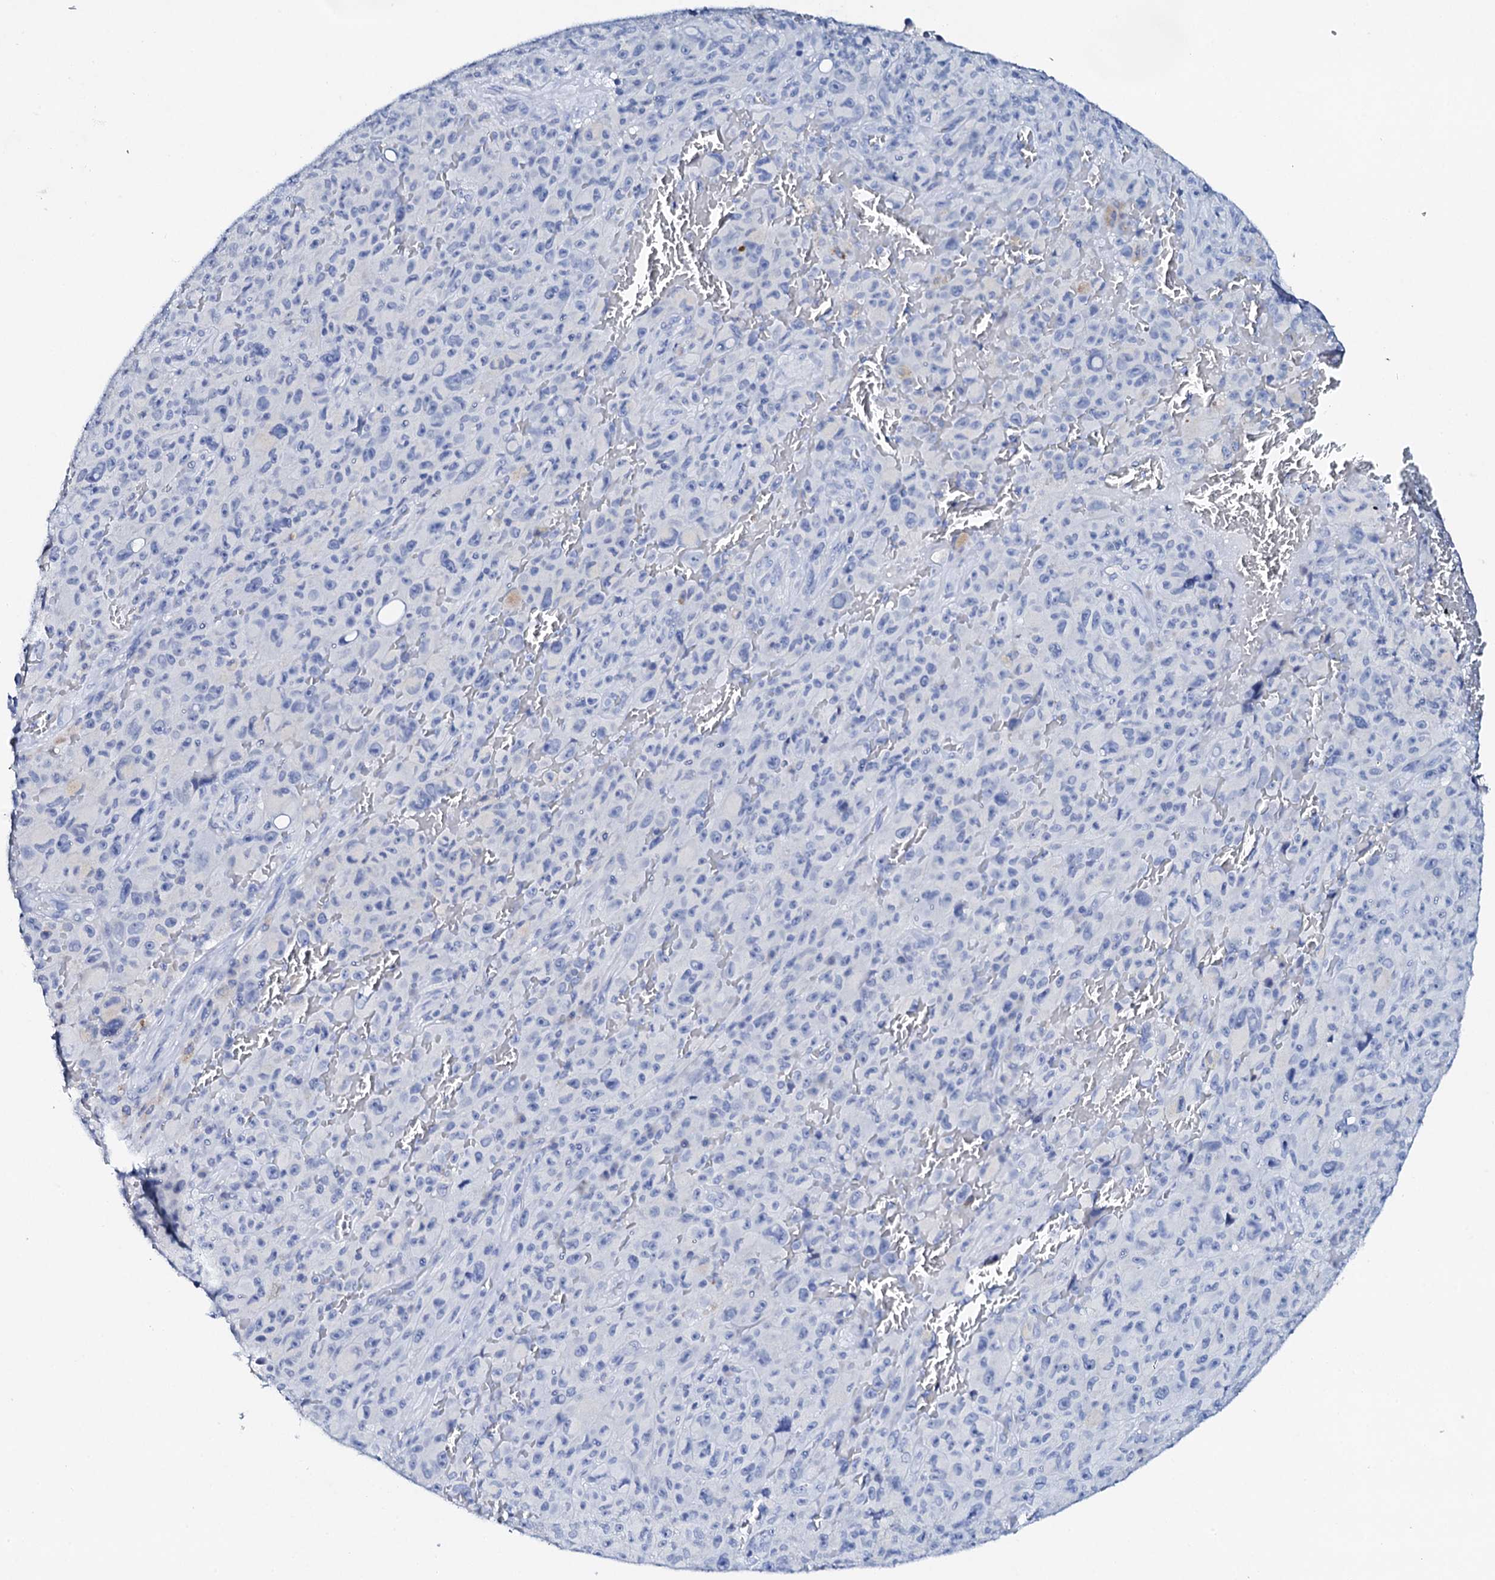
{"staining": {"intensity": "negative", "quantity": "none", "location": "none"}, "tissue": "melanoma", "cell_type": "Tumor cells", "image_type": "cancer", "snomed": [{"axis": "morphology", "description": "Malignant melanoma, NOS"}, {"axis": "topography", "description": "Skin"}], "caption": "This is an immunohistochemistry micrograph of malignant melanoma. There is no staining in tumor cells.", "gene": "FBXL16", "patient": {"sex": "female", "age": 82}}